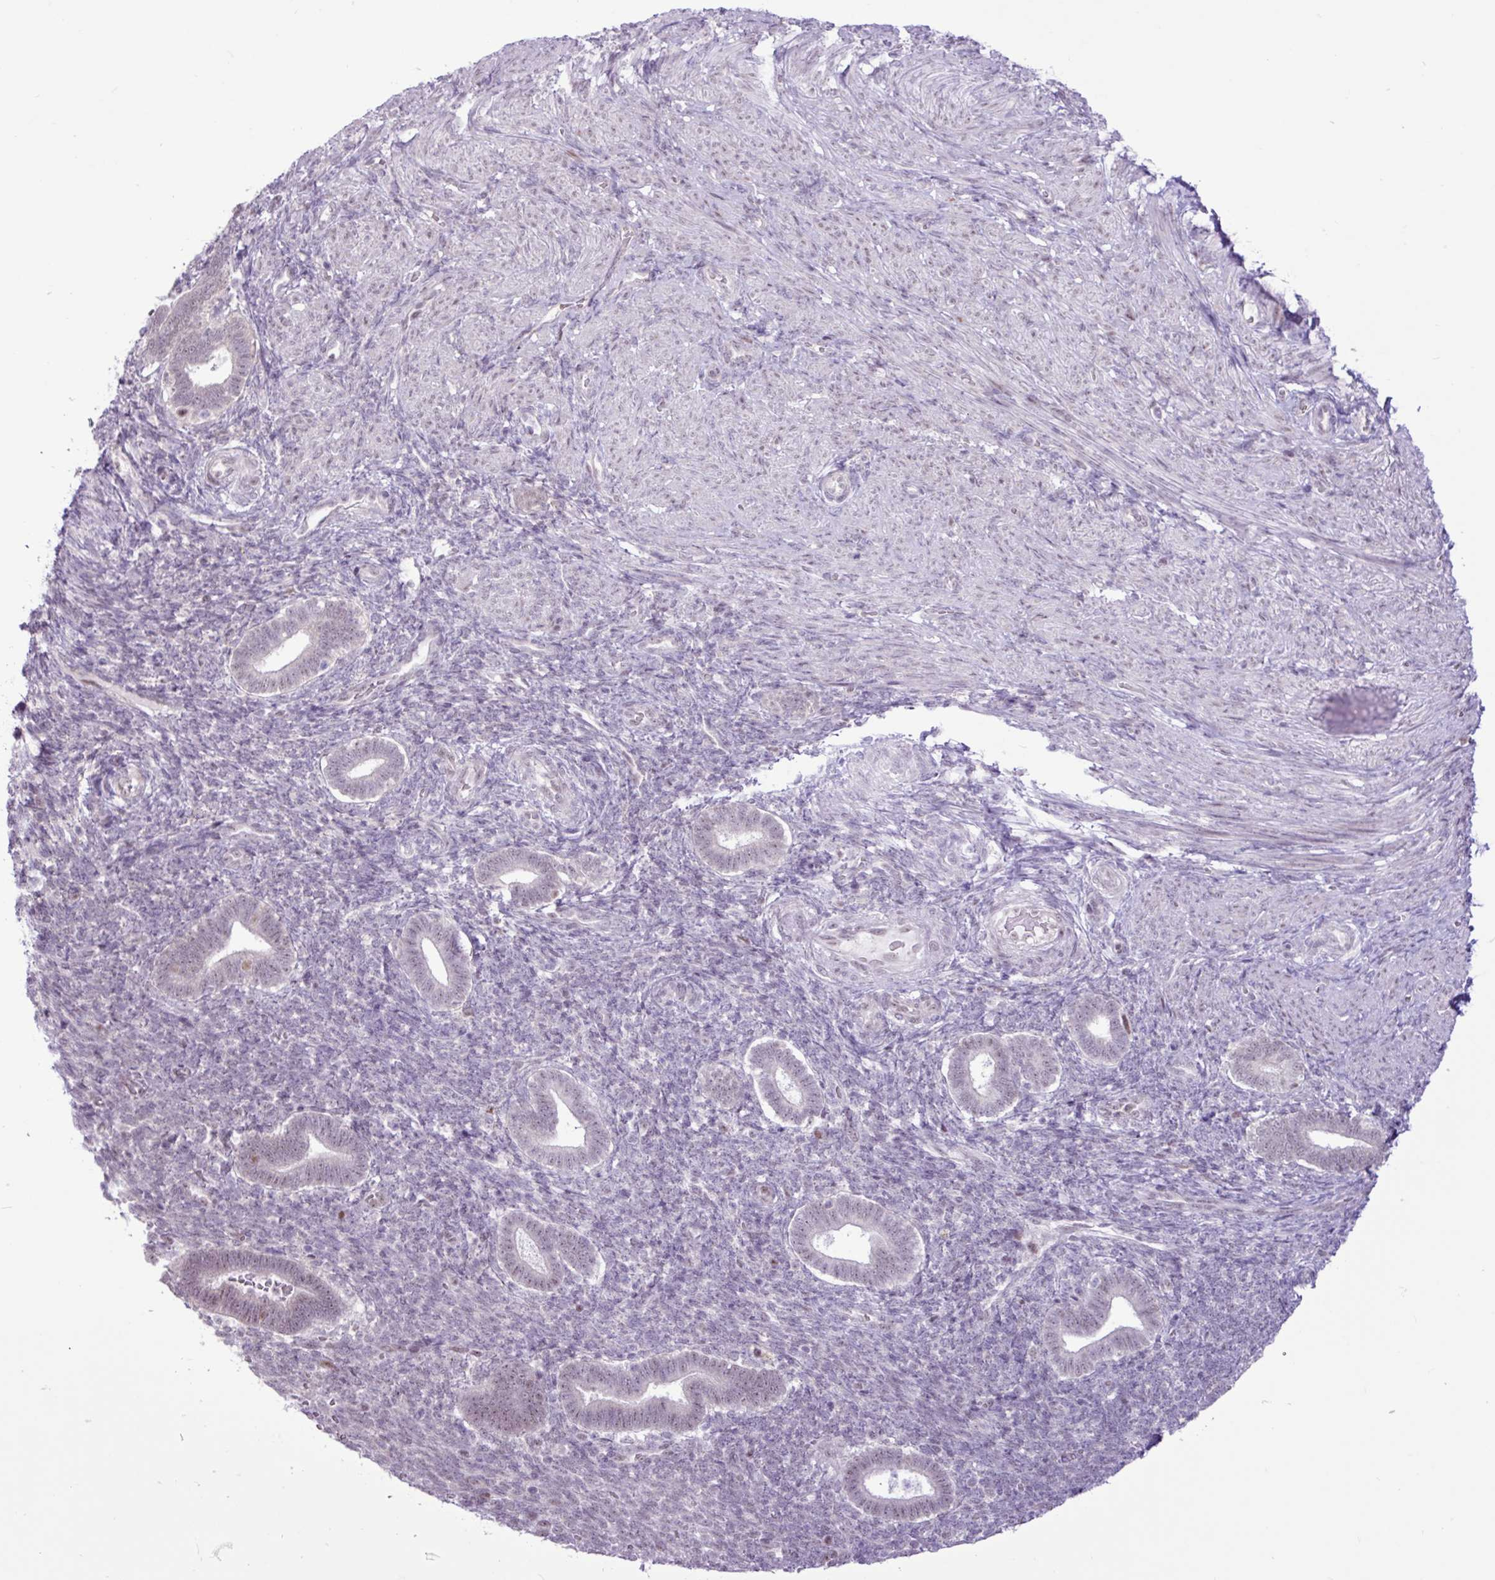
{"staining": {"intensity": "negative", "quantity": "none", "location": "none"}, "tissue": "endometrium", "cell_type": "Cells in endometrial stroma", "image_type": "normal", "snomed": [{"axis": "morphology", "description": "Normal tissue, NOS"}, {"axis": "topography", "description": "Endometrium"}], "caption": "High power microscopy histopathology image of an IHC photomicrograph of unremarkable endometrium, revealing no significant staining in cells in endometrial stroma.", "gene": "ELOA2", "patient": {"sex": "female", "age": 34}}